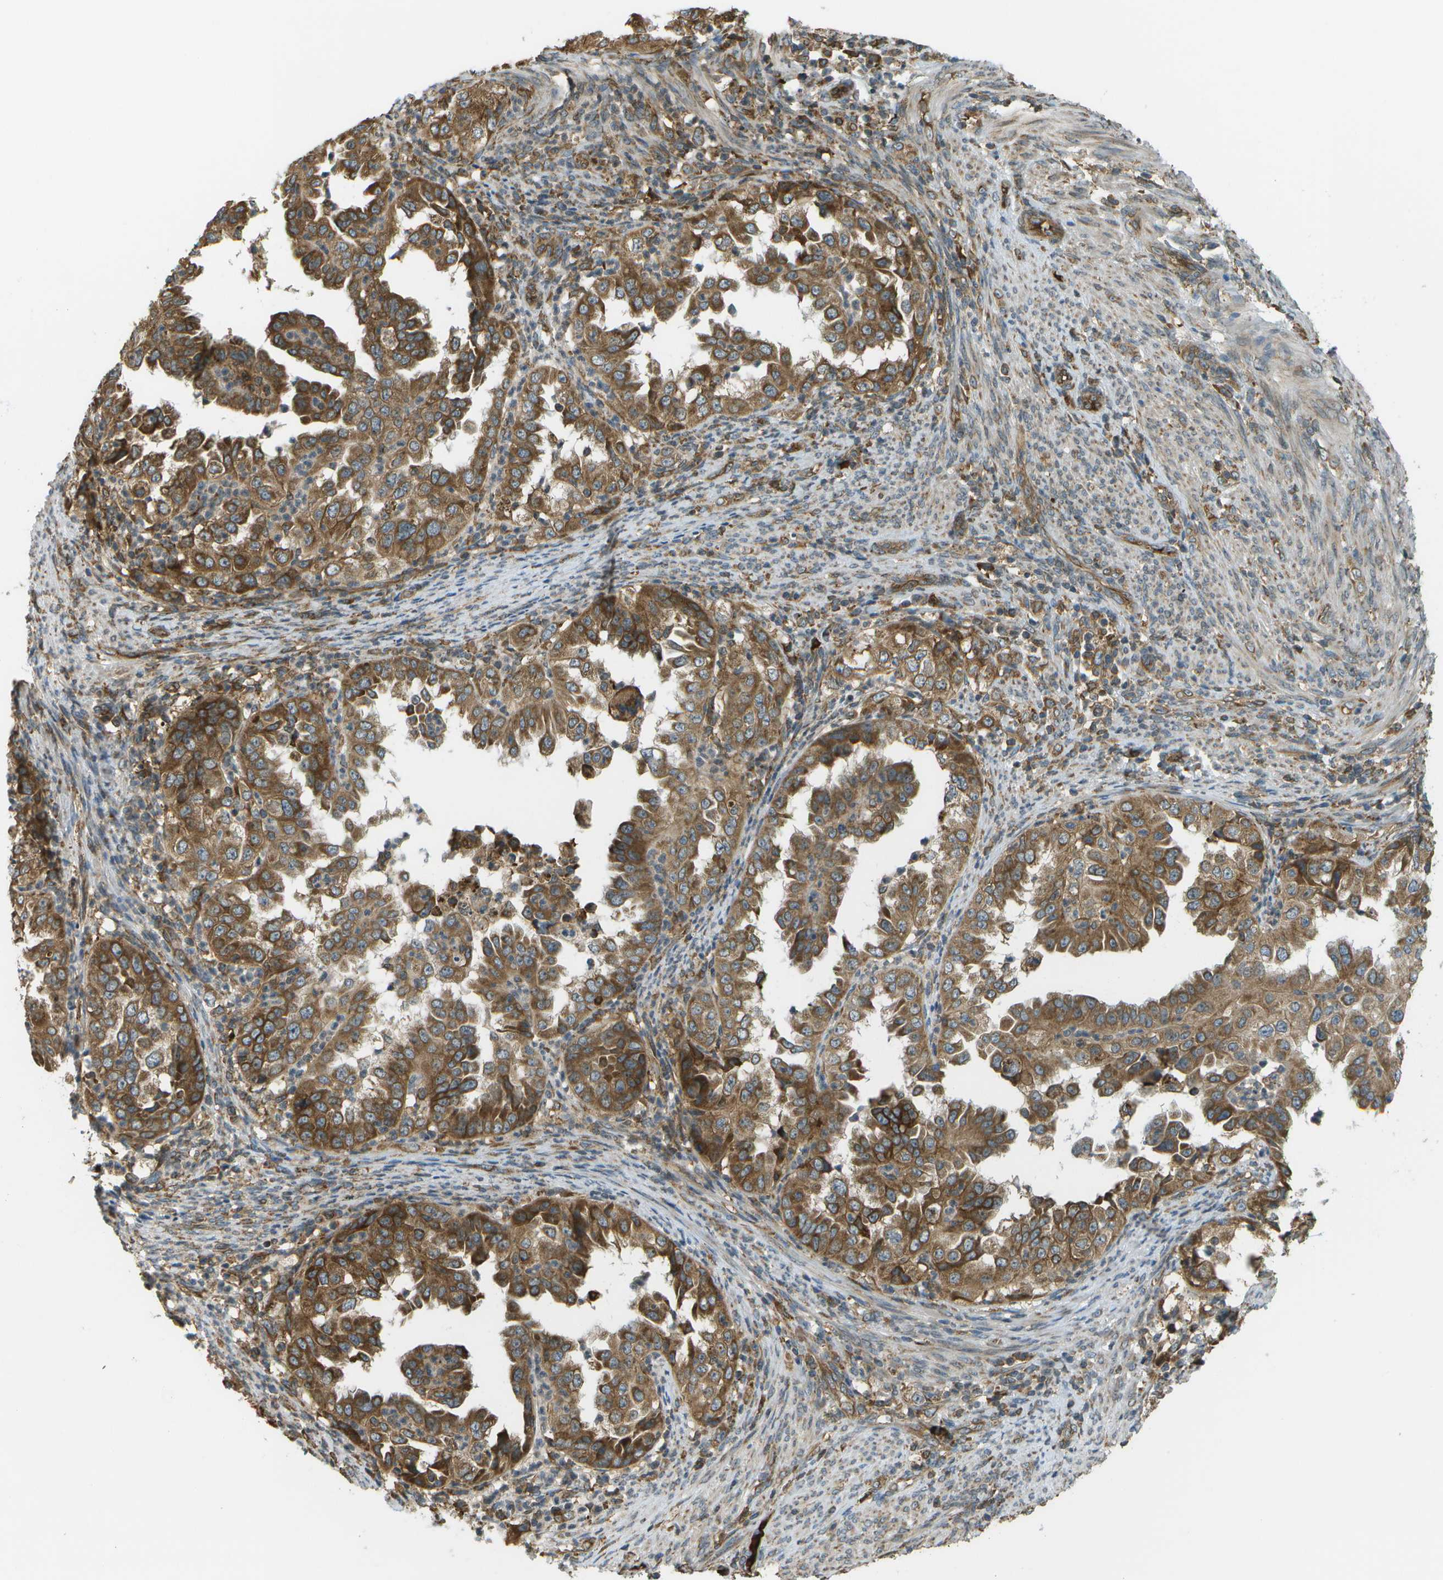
{"staining": {"intensity": "strong", "quantity": ">75%", "location": "cytoplasmic/membranous"}, "tissue": "endometrial cancer", "cell_type": "Tumor cells", "image_type": "cancer", "snomed": [{"axis": "morphology", "description": "Adenocarcinoma, NOS"}, {"axis": "topography", "description": "Endometrium"}], "caption": "Protein analysis of endometrial cancer (adenocarcinoma) tissue reveals strong cytoplasmic/membranous expression in about >75% of tumor cells. (brown staining indicates protein expression, while blue staining denotes nuclei).", "gene": "USP30", "patient": {"sex": "female", "age": 85}}